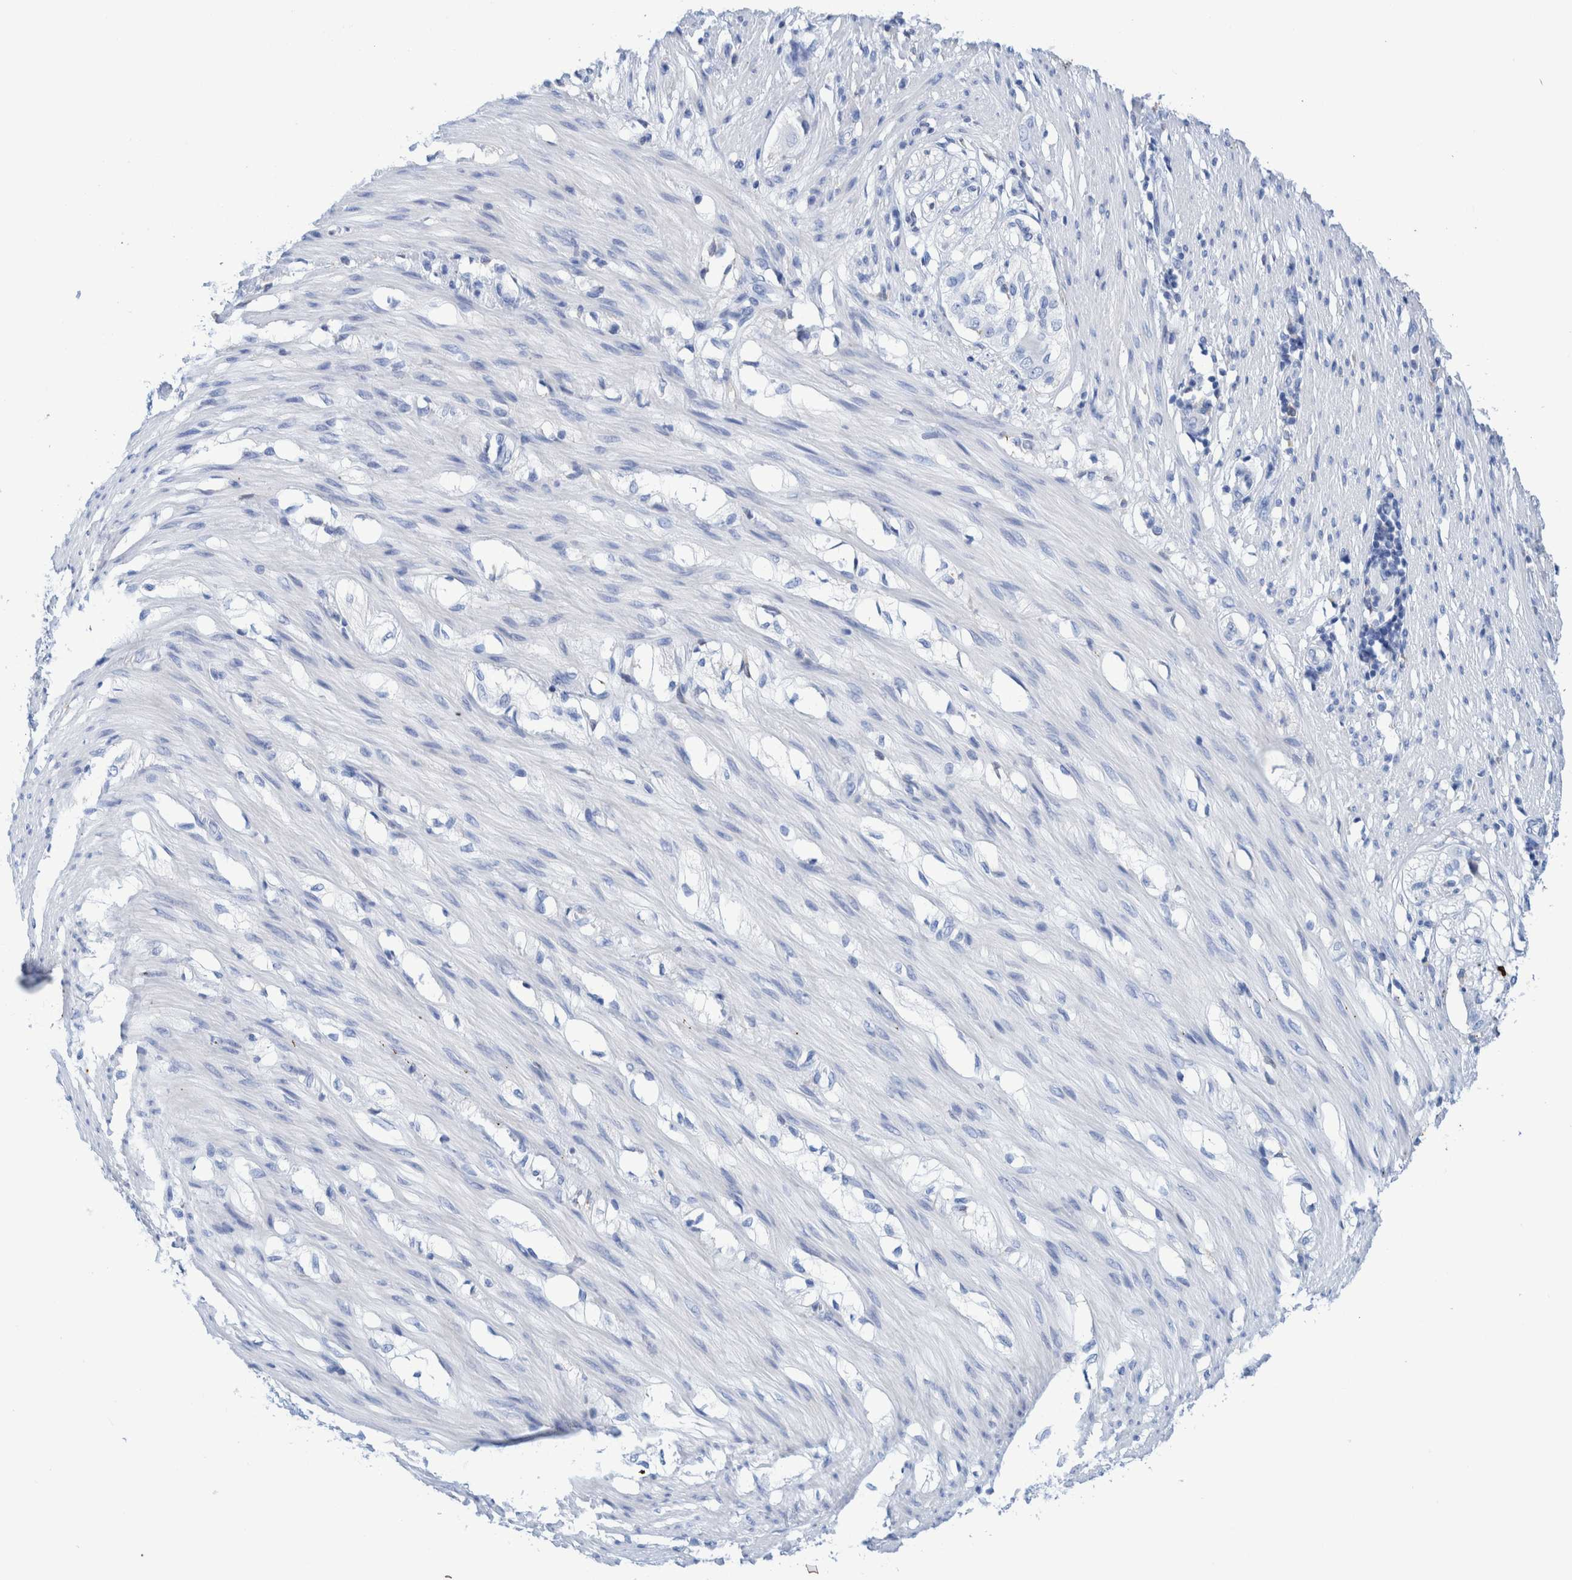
{"staining": {"intensity": "negative", "quantity": "none", "location": "none"}, "tissue": "smooth muscle", "cell_type": "Smooth muscle cells", "image_type": "normal", "snomed": [{"axis": "morphology", "description": "Normal tissue, NOS"}, {"axis": "morphology", "description": "Adenocarcinoma, NOS"}, {"axis": "topography", "description": "Smooth muscle"}, {"axis": "topography", "description": "Colon"}], "caption": "This micrograph is of benign smooth muscle stained with immunohistochemistry to label a protein in brown with the nuclei are counter-stained blue. There is no positivity in smooth muscle cells.", "gene": "KRT14", "patient": {"sex": "male", "age": 14}}